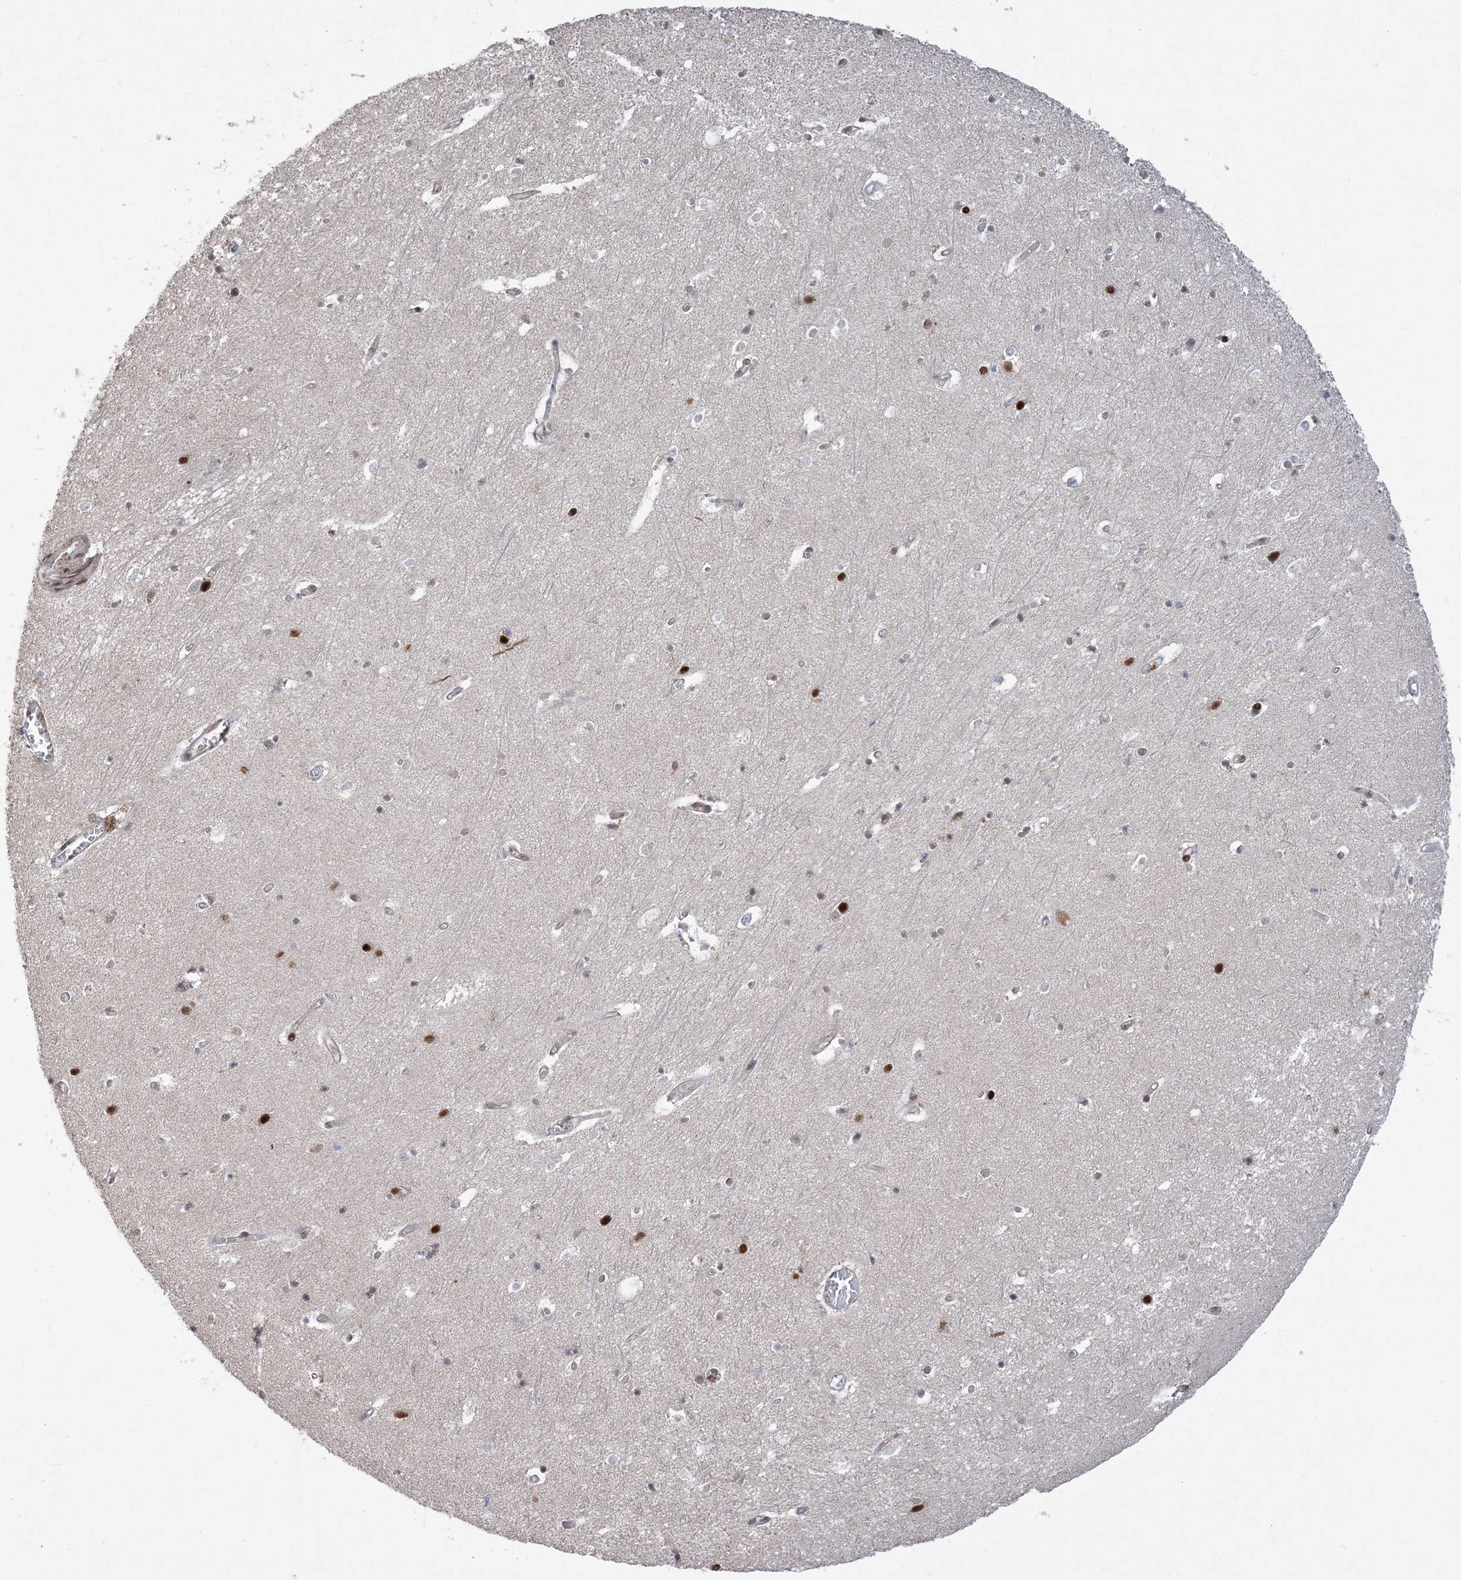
{"staining": {"intensity": "moderate", "quantity": "<25%", "location": "nuclear"}, "tissue": "hippocampus", "cell_type": "Glial cells", "image_type": "normal", "snomed": [{"axis": "morphology", "description": "Normal tissue, NOS"}, {"axis": "topography", "description": "Hippocampus"}], "caption": "Moderate nuclear staining for a protein is appreciated in about <25% of glial cells of unremarkable hippocampus using immunohistochemistry (IHC).", "gene": "WAC", "patient": {"sex": "female", "age": 64}}